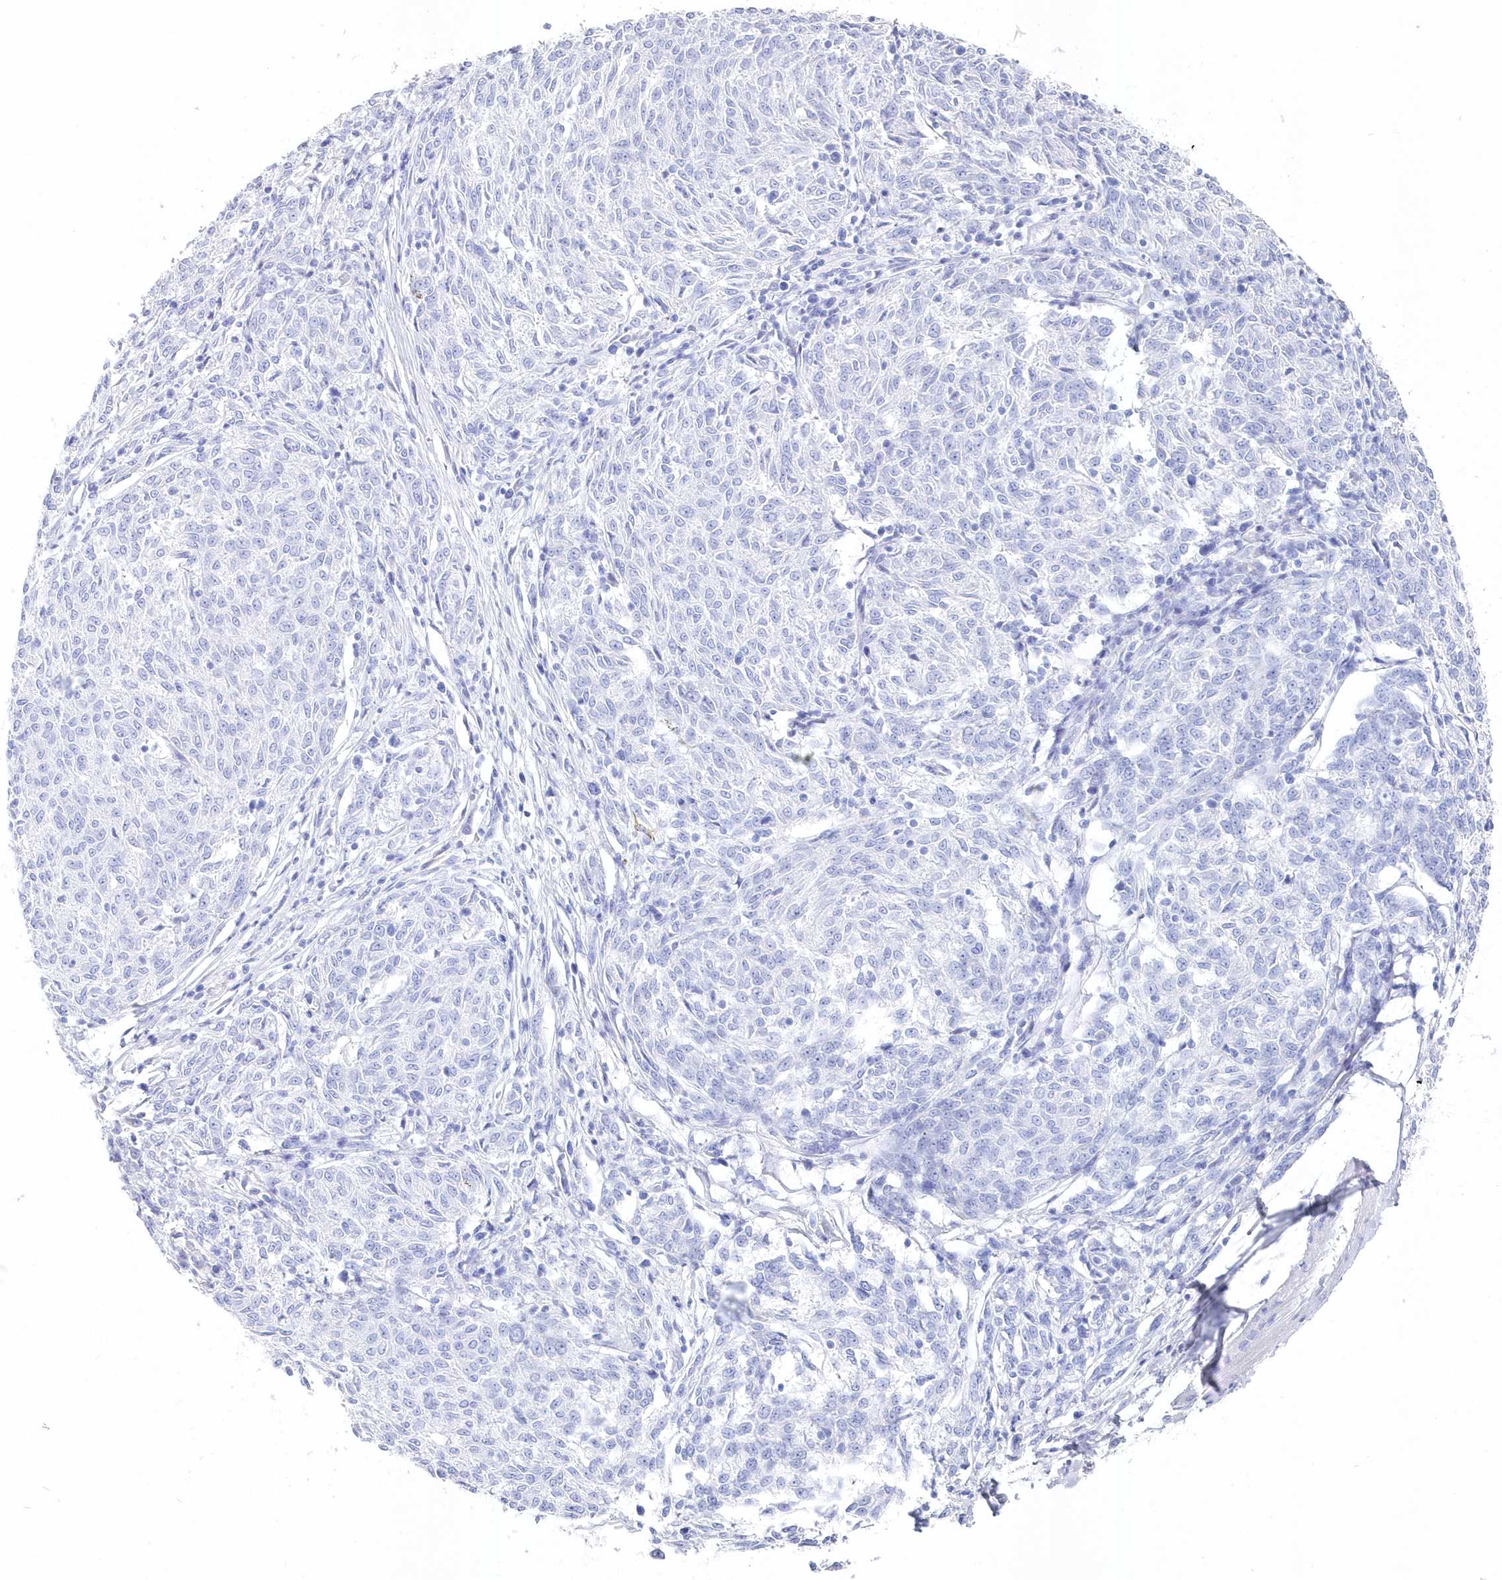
{"staining": {"intensity": "negative", "quantity": "none", "location": "none"}, "tissue": "melanoma", "cell_type": "Tumor cells", "image_type": "cancer", "snomed": [{"axis": "morphology", "description": "Malignant melanoma, NOS"}, {"axis": "topography", "description": "Skin"}], "caption": "The IHC image has no significant expression in tumor cells of melanoma tissue. The staining is performed using DAB brown chromogen with nuclei counter-stained in using hematoxylin.", "gene": "CSNK1G2", "patient": {"sex": "female", "age": 72}}